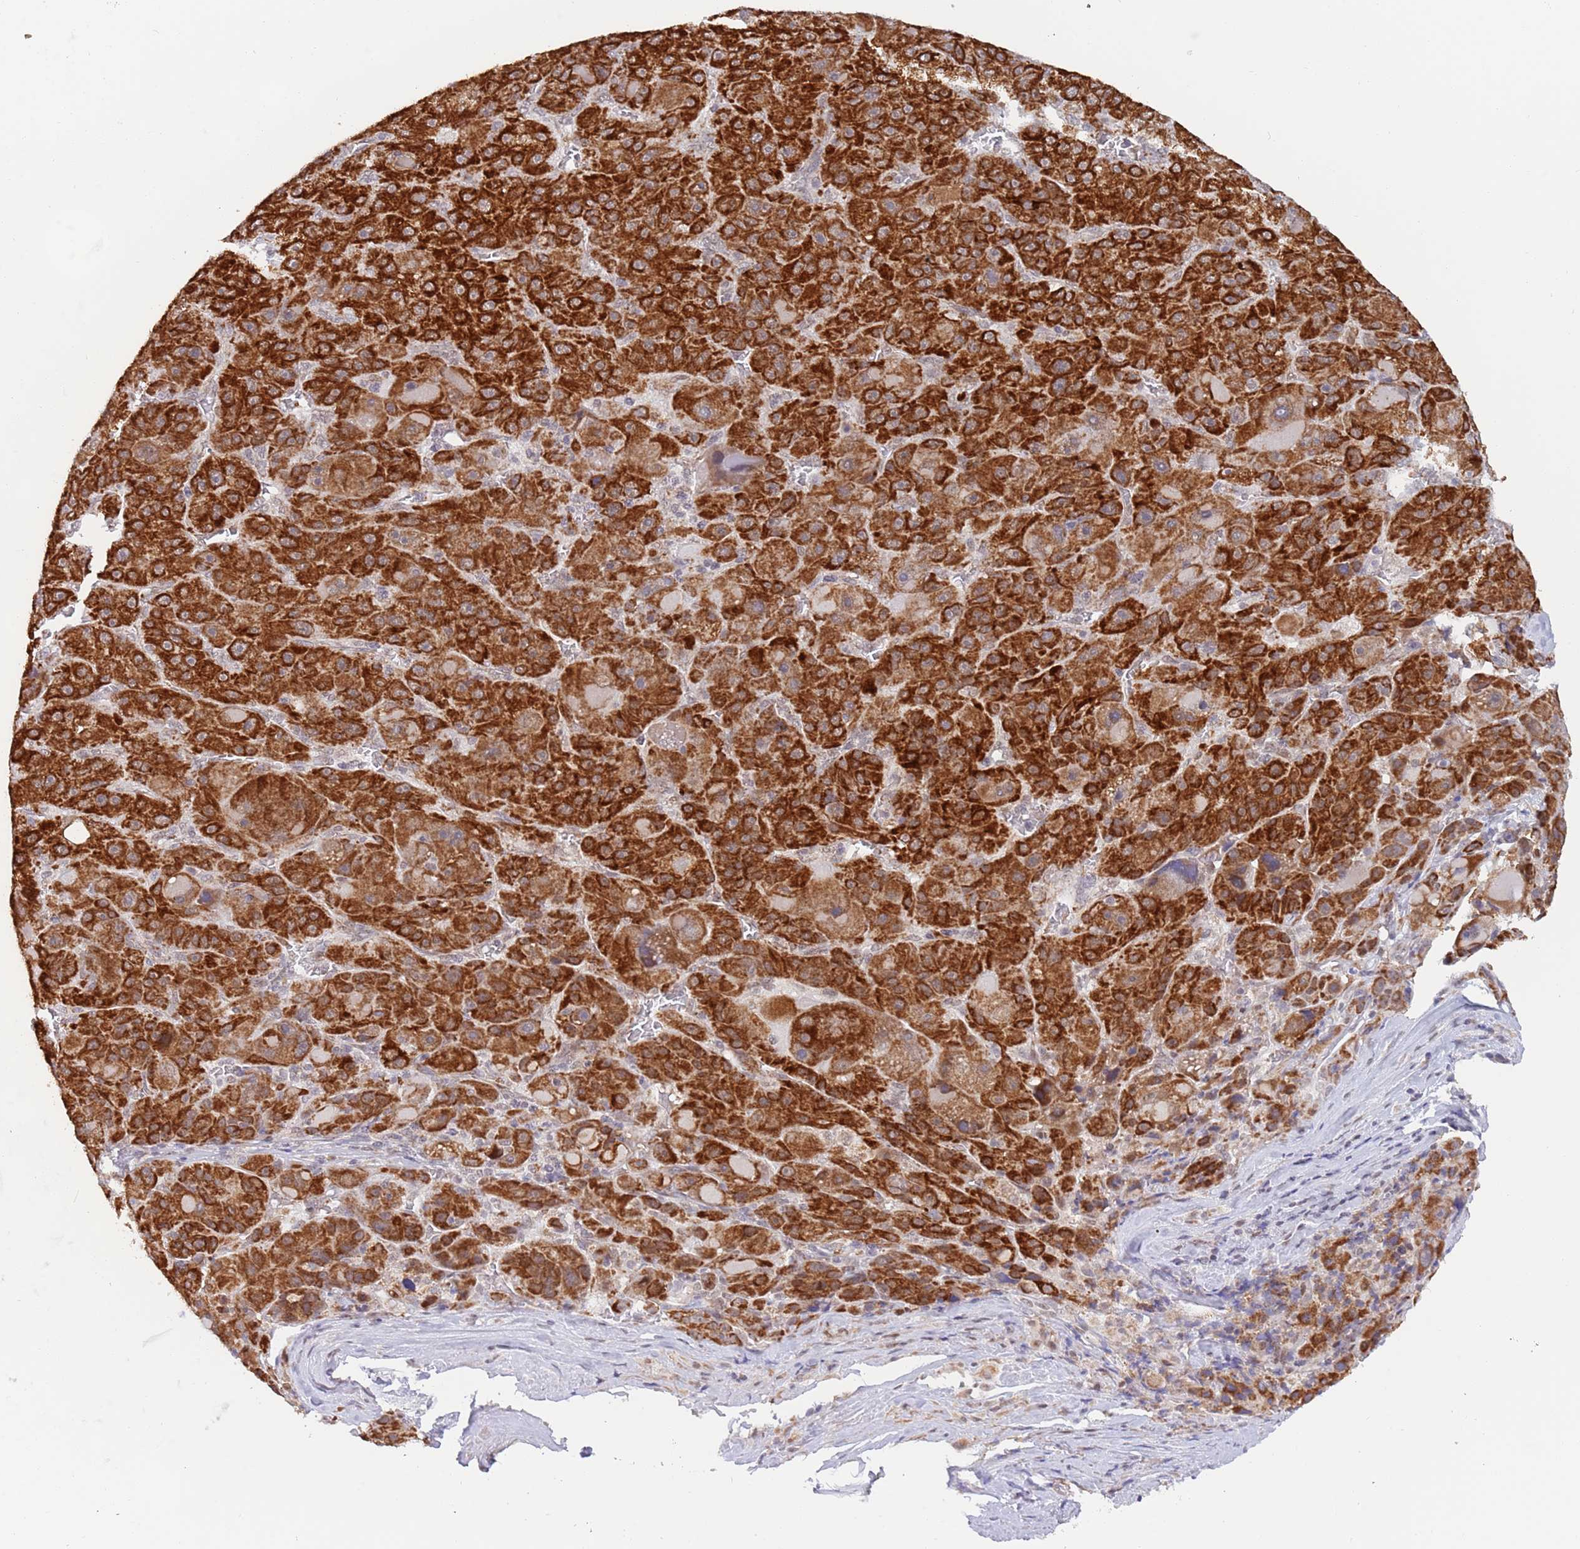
{"staining": {"intensity": "strong", "quantity": ">75%", "location": "cytoplasmic/membranous"}, "tissue": "liver cancer", "cell_type": "Tumor cells", "image_type": "cancer", "snomed": [{"axis": "morphology", "description": "Carcinoma, Hepatocellular, NOS"}, {"axis": "topography", "description": "Liver"}], "caption": "This is a histology image of immunohistochemistry staining of liver cancer (hepatocellular carcinoma), which shows strong expression in the cytoplasmic/membranous of tumor cells.", "gene": "TIMM13", "patient": {"sex": "male", "age": 76}}